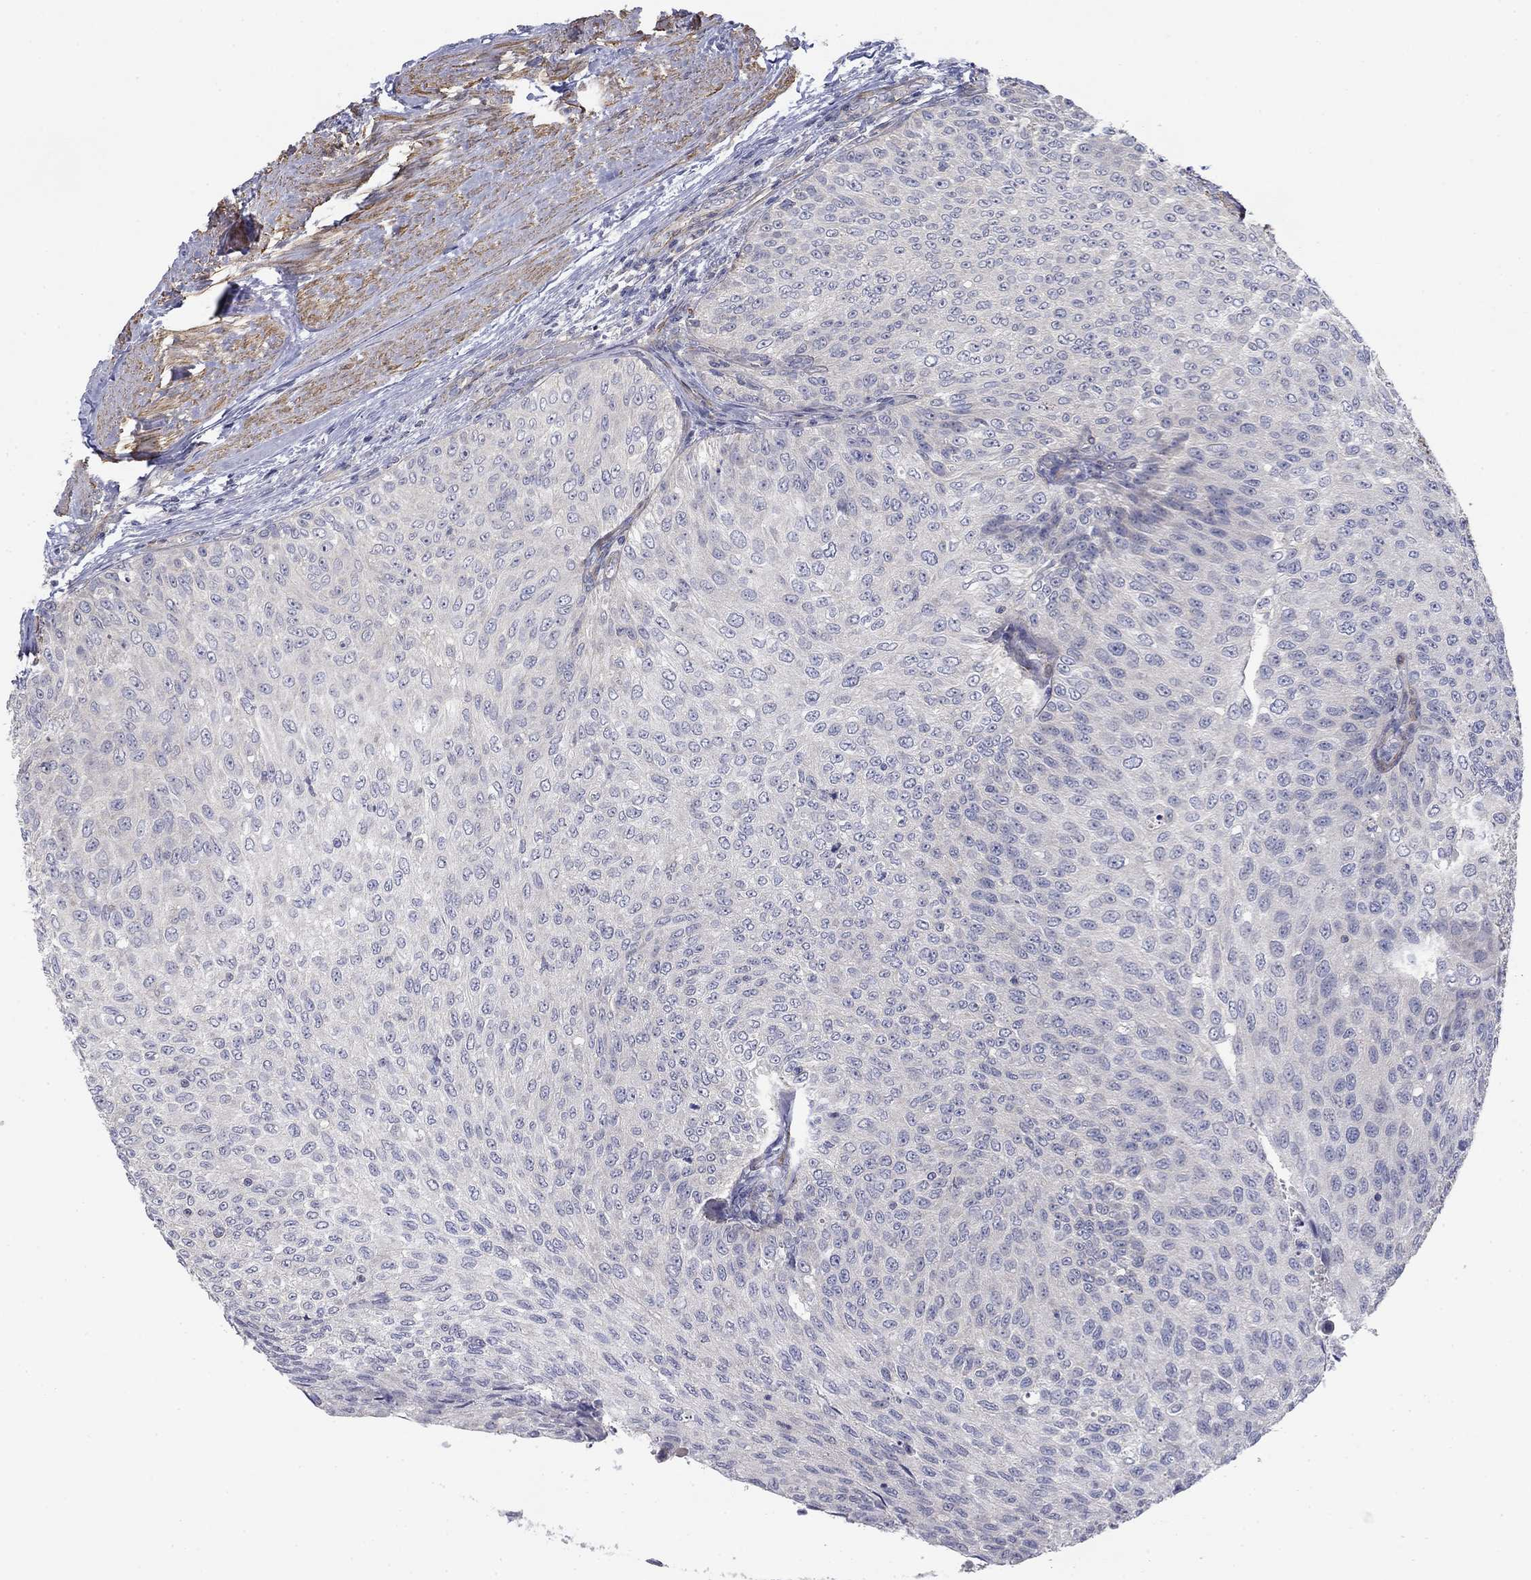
{"staining": {"intensity": "negative", "quantity": "none", "location": "none"}, "tissue": "urothelial cancer", "cell_type": "Tumor cells", "image_type": "cancer", "snomed": [{"axis": "morphology", "description": "Urothelial carcinoma, Low grade"}, {"axis": "topography", "description": "Ureter, NOS"}, {"axis": "topography", "description": "Urinary bladder"}], "caption": "Image shows no significant protein staining in tumor cells of urothelial carcinoma (low-grade).", "gene": "GRK7", "patient": {"sex": "male", "age": 78}}